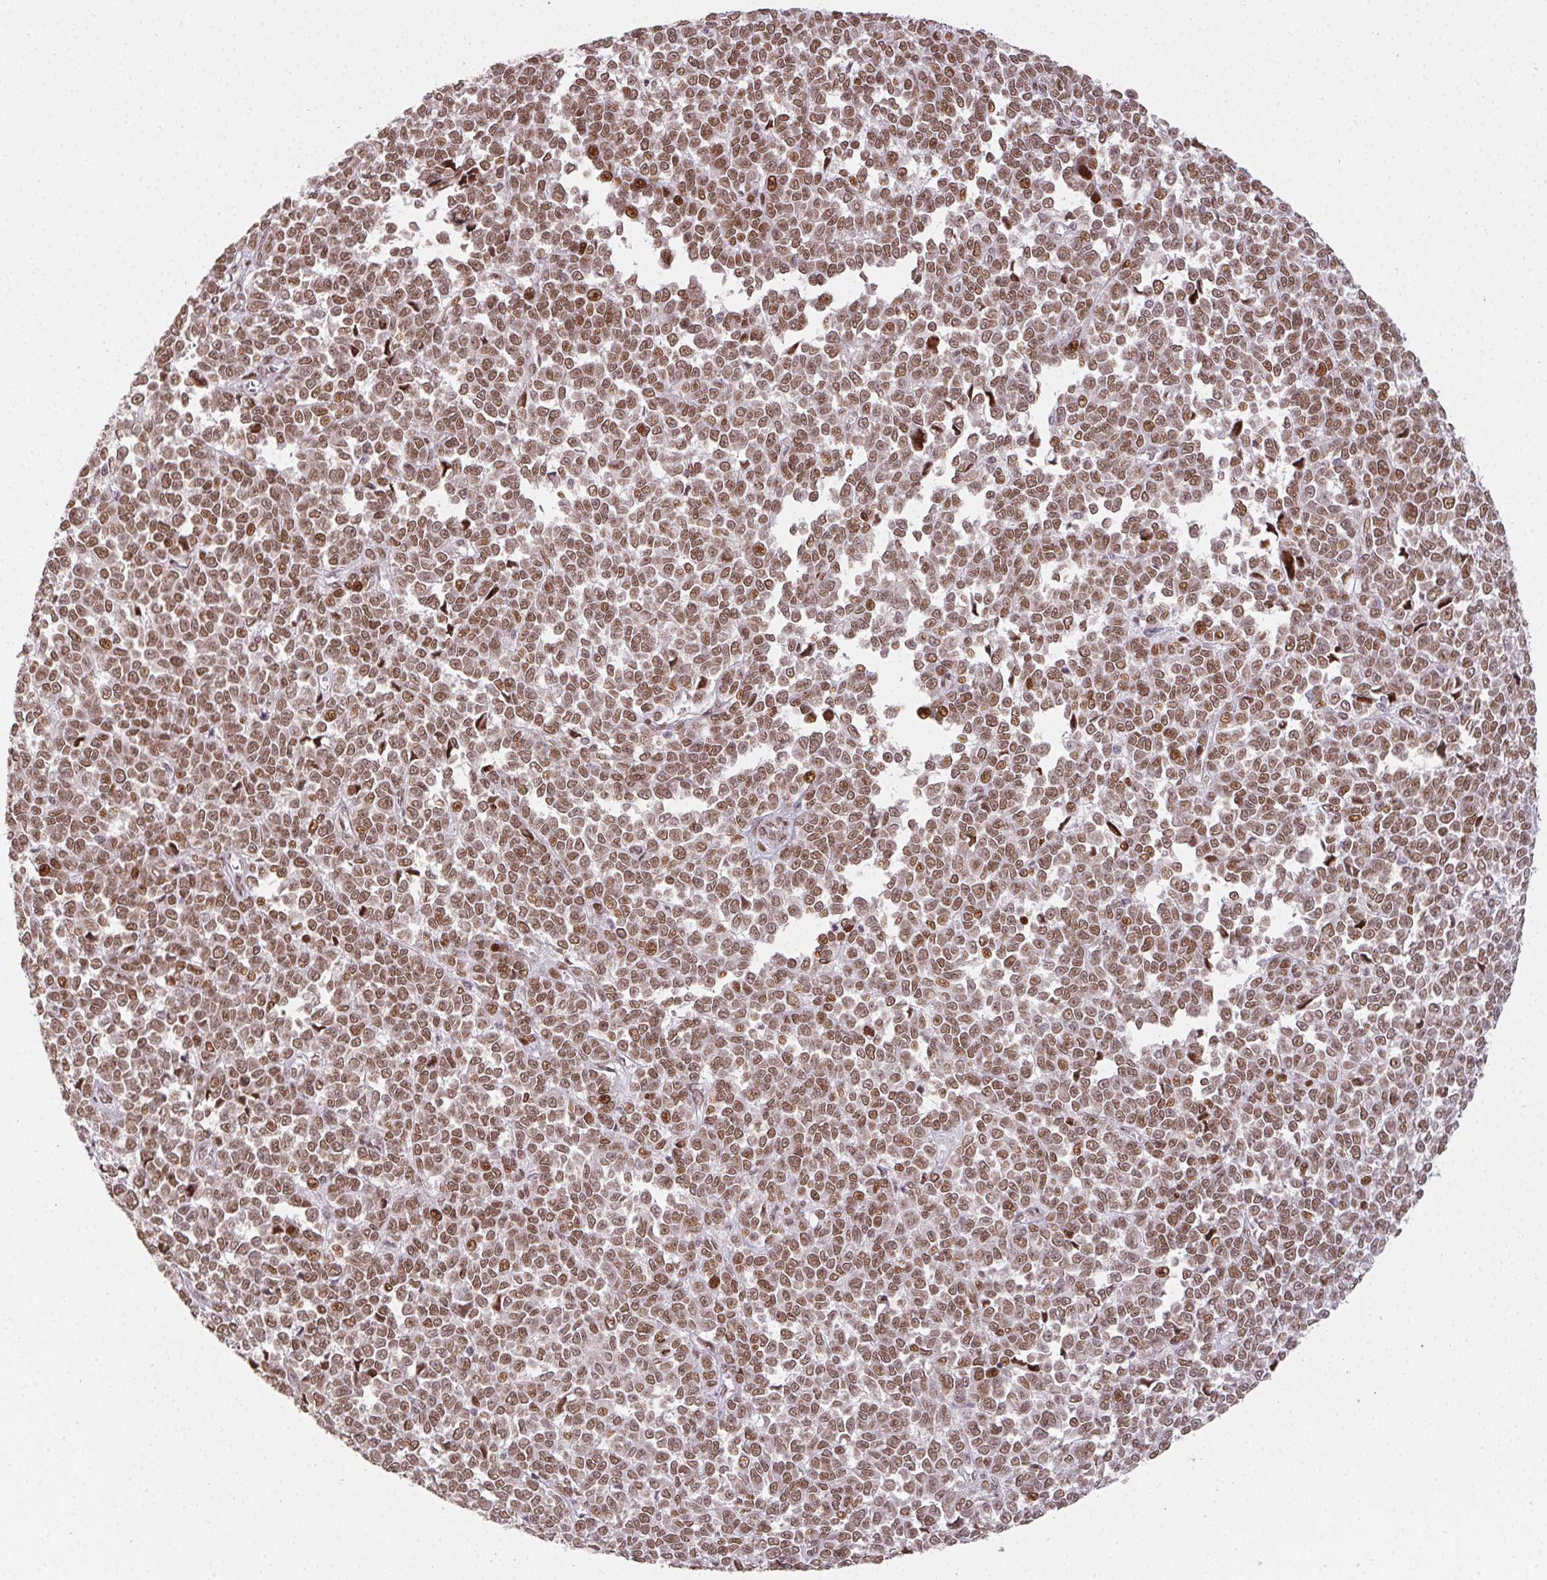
{"staining": {"intensity": "moderate", "quantity": ">75%", "location": "nuclear"}, "tissue": "melanoma", "cell_type": "Tumor cells", "image_type": "cancer", "snomed": [{"axis": "morphology", "description": "Malignant melanoma, NOS"}, {"axis": "topography", "description": "Skin"}], "caption": "Protein staining reveals moderate nuclear staining in approximately >75% of tumor cells in malignant melanoma.", "gene": "KMT2A", "patient": {"sex": "female", "age": 95}}